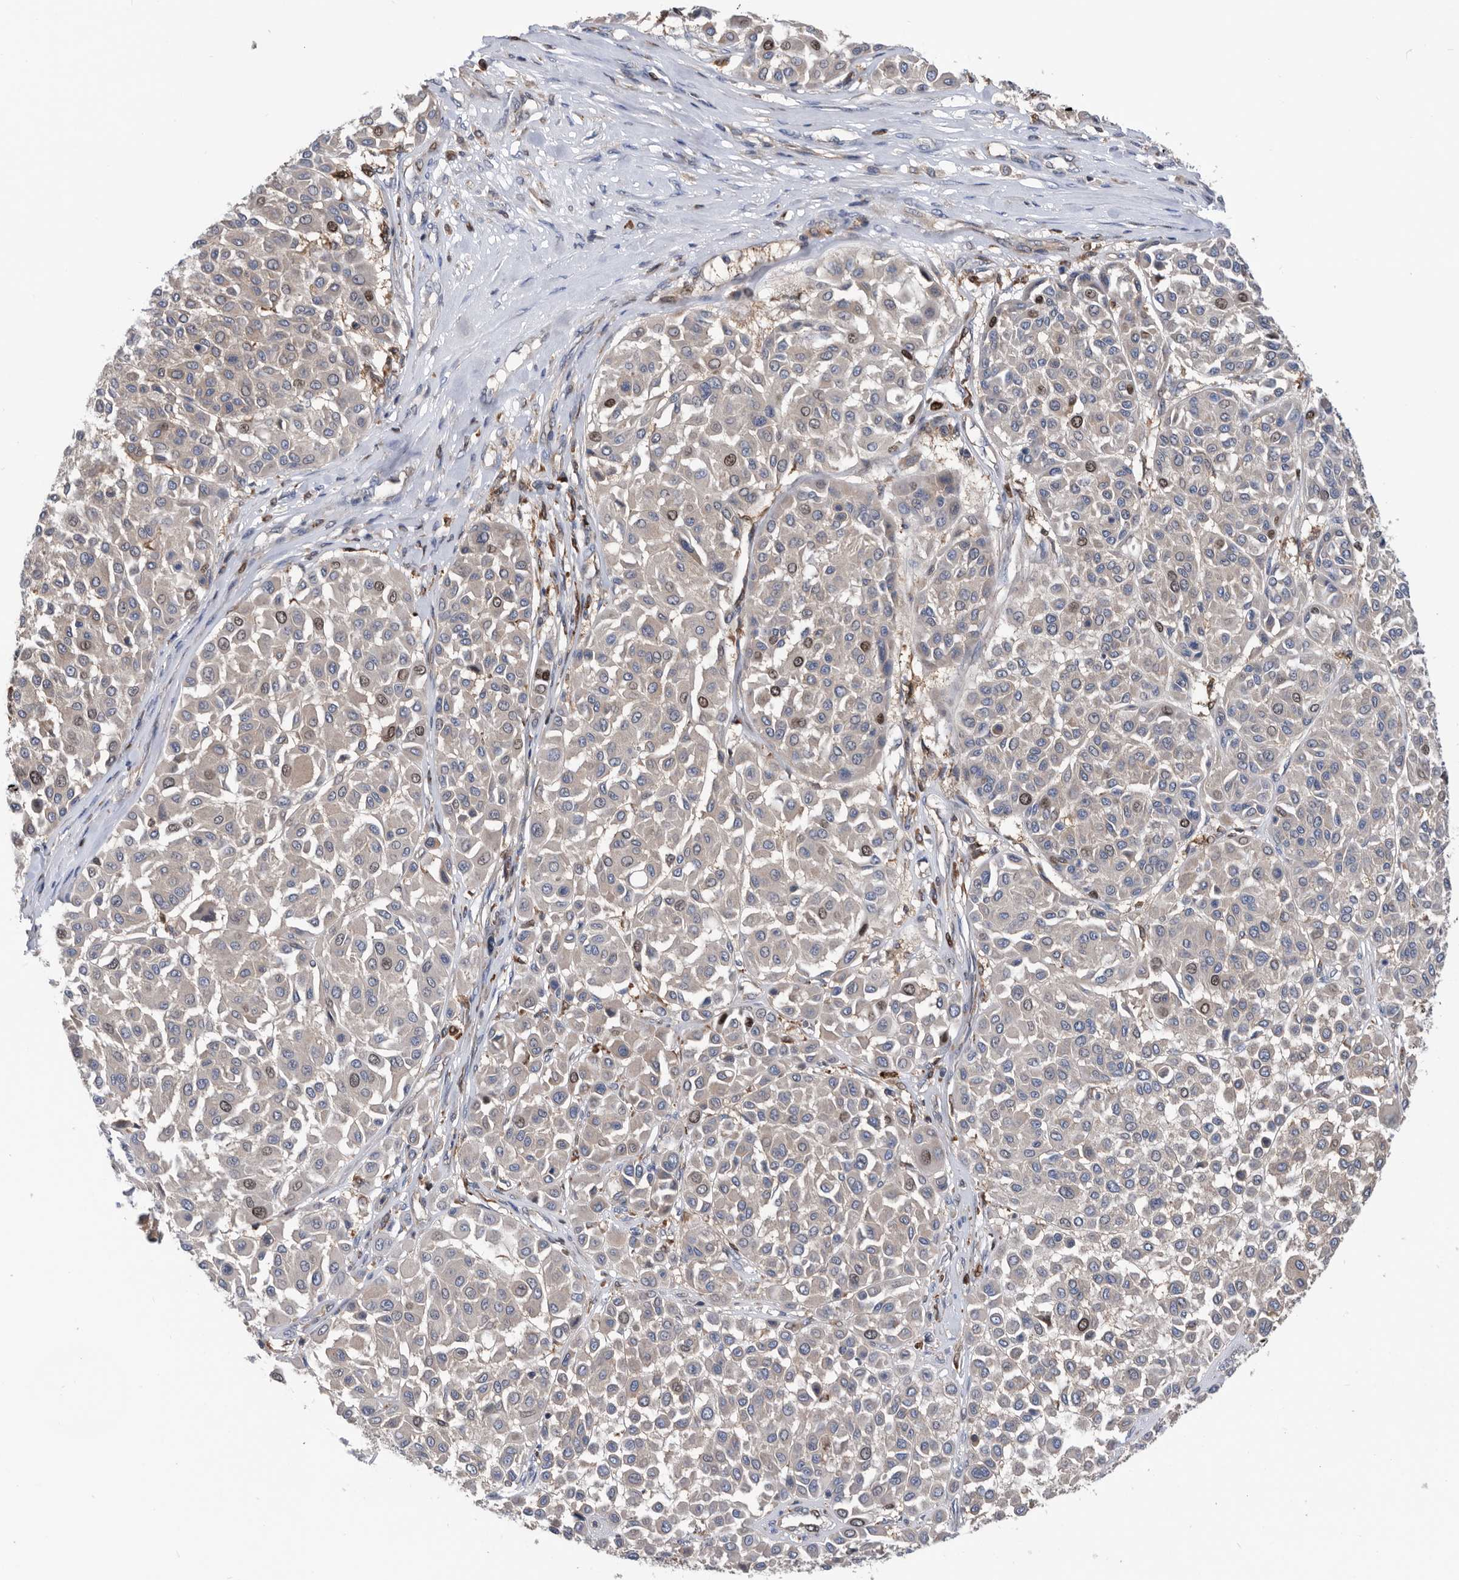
{"staining": {"intensity": "moderate", "quantity": "<25%", "location": "nuclear"}, "tissue": "melanoma", "cell_type": "Tumor cells", "image_type": "cancer", "snomed": [{"axis": "morphology", "description": "Malignant melanoma, Metastatic site"}, {"axis": "topography", "description": "Soft tissue"}], "caption": "IHC of melanoma shows low levels of moderate nuclear expression in about <25% of tumor cells.", "gene": "ATAD2", "patient": {"sex": "male", "age": 41}}